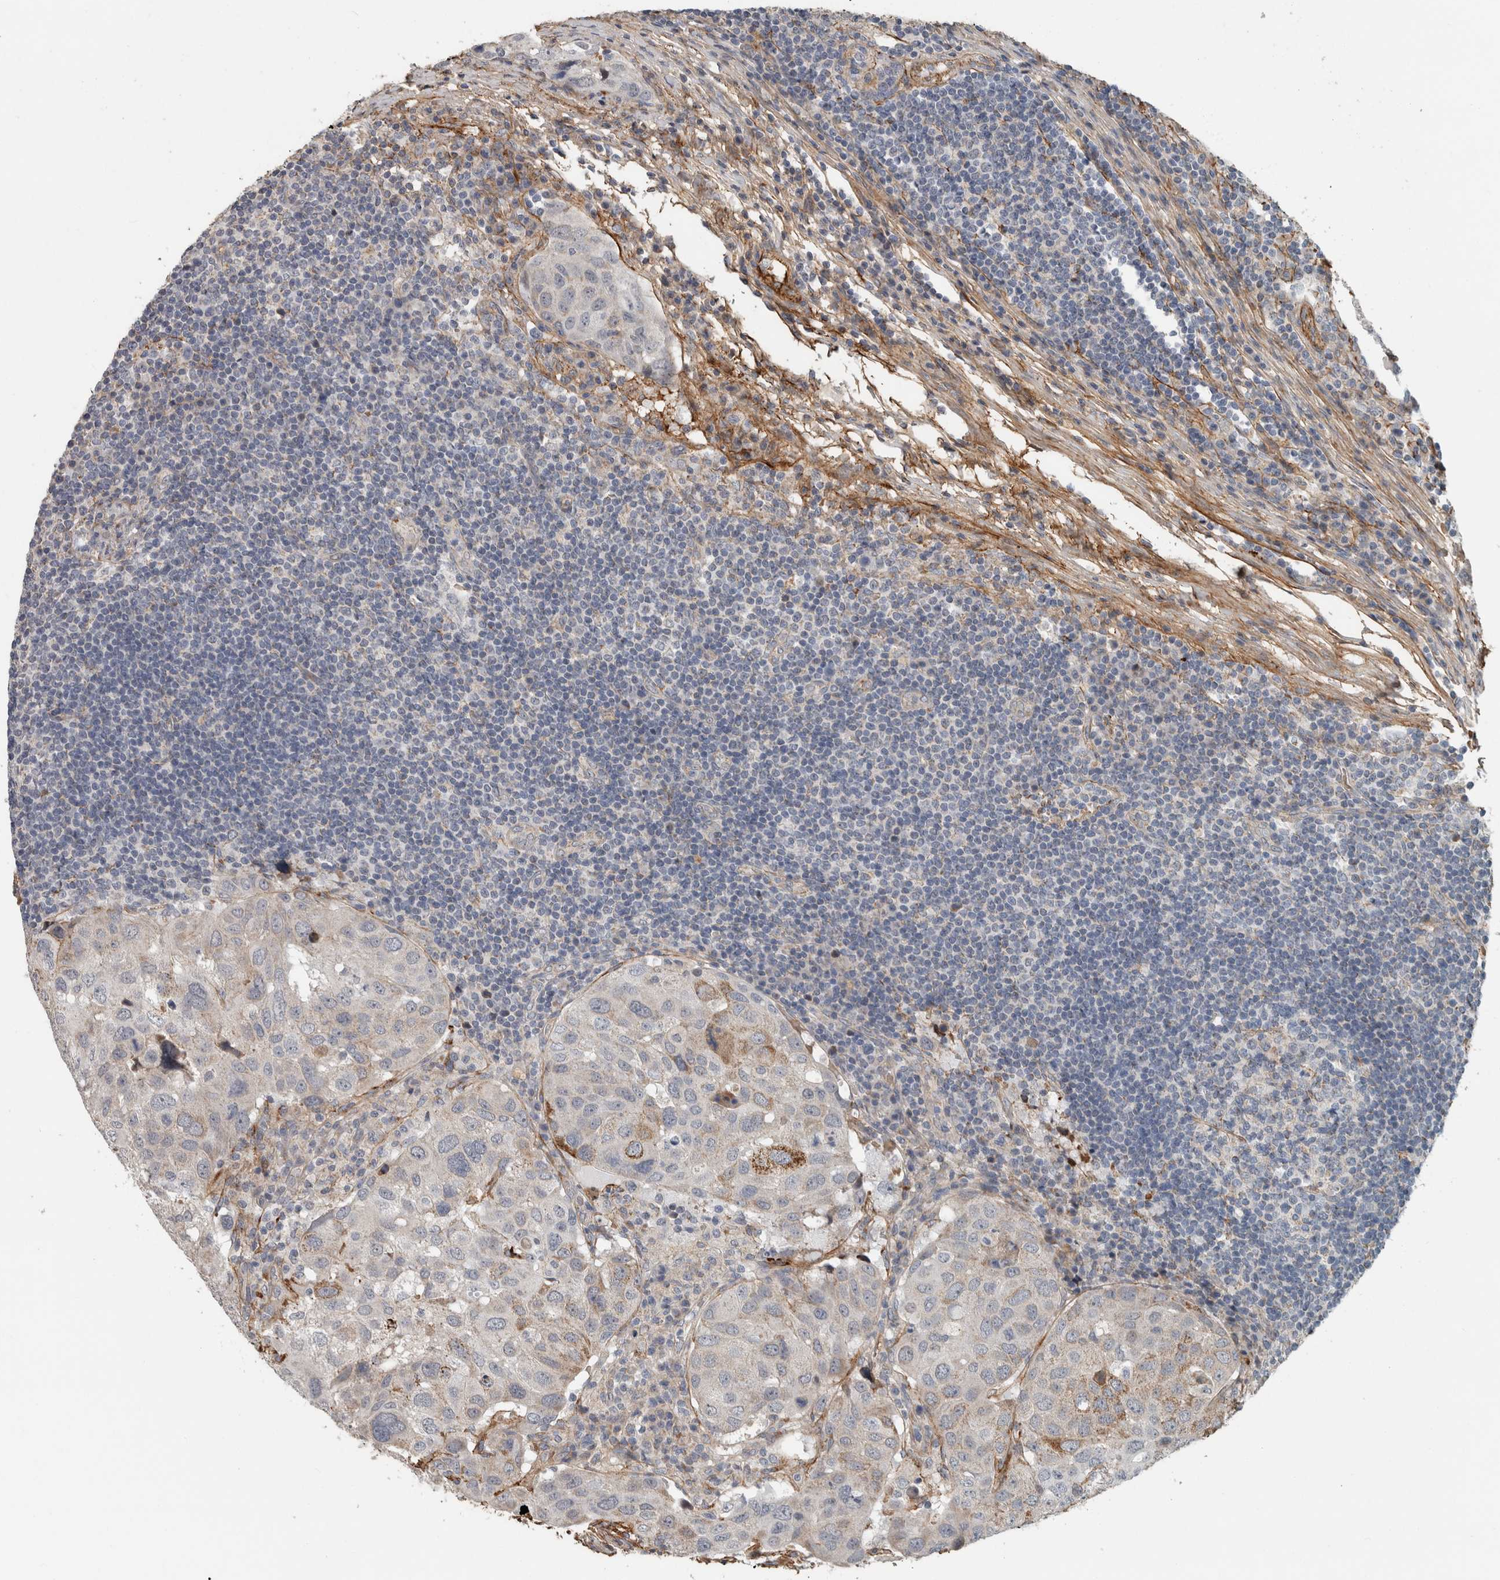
{"staining": {"intensity": "moderate", "quantity": "<25%", "location": "cytoplasmic/membranous"}, "tissue": "urothelial cancer", "cell_type": "Tumor cells", "image_type": "cancer", "snomed": [{"axis": "morphology", "description": "Urothelial carcinoma, High grade"}, {"axis": "topography", "description": "Lymph node"}, {"axis": "topography", "description": "Urinary bladder"}], "caption": "Brown immunohistochemical staining in high-grade urothelial carcinoma reveals moderate cytoplasmic/membranous expression in approximately <25% of tumor cells. The protein of interest is shown in brown color, while the nuclei are stained blue.", "gene": "FN1", "patient": {"sex": "male", "age": 51}}